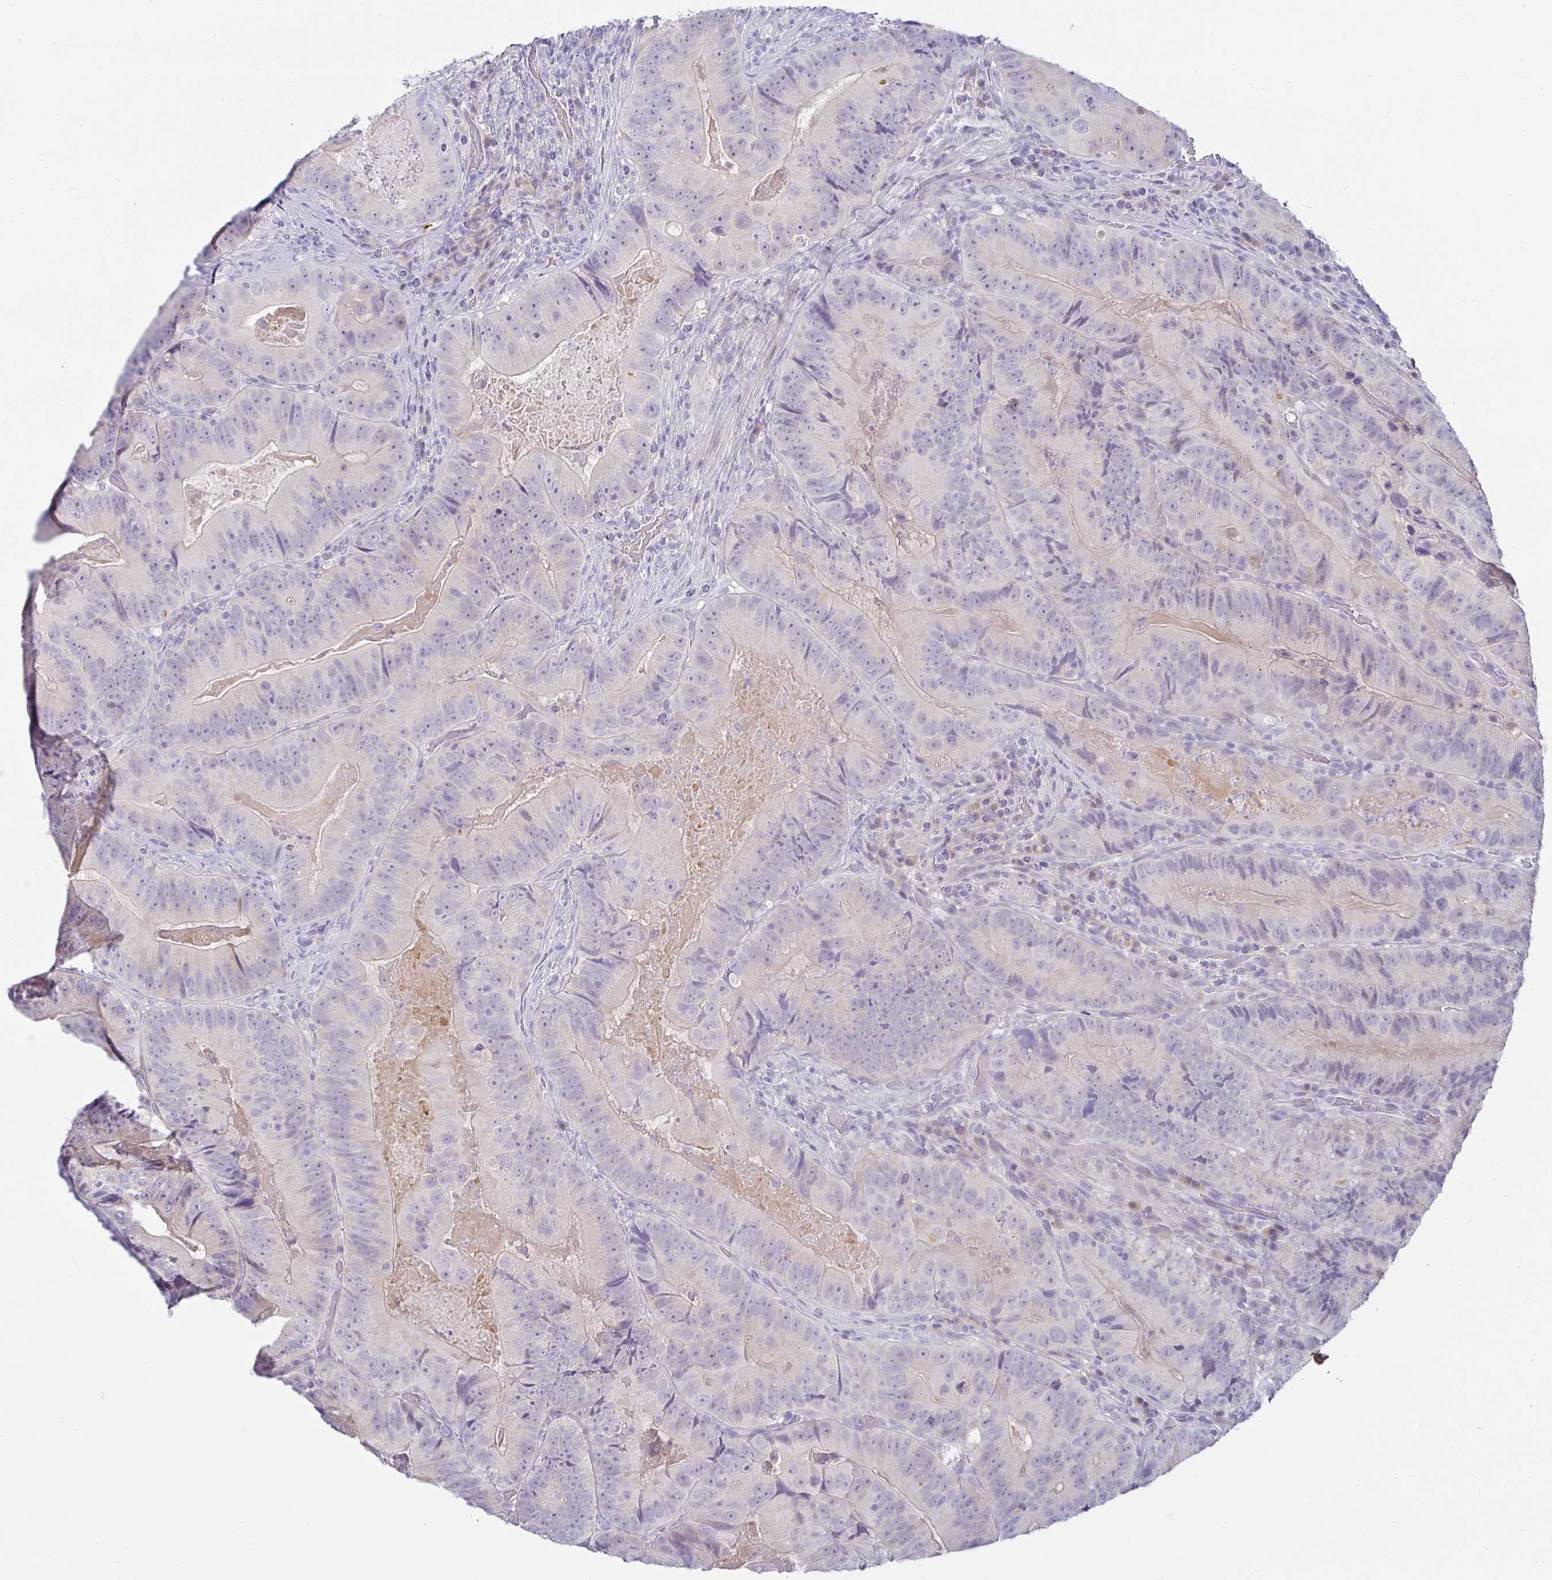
{"staining": {"intensity": "negative", "quantity": "none", "location": "none"}, "tissue": "colorectal cancer", "cell_type": "Tumor cells", "image_type": "cancer", "snomed": [{"axis": "morphology", "description": "Adenocarcinoma, NOS"}, {"axis": "topography", "description": "Colon"}], "caption": "High magnification brightfield microscopy of adenocarcinoma (colorectal) stained with DAB (3,3'-diaminobenzidine) (brown) and counterstained with hematoxylin (blue): tumor cells show no significant positivity. (Stains: DAB (3,3'-diaminobenzidine) immunohistochemistry (IHC) with hematoxylin counter stain, Microscopy: brightfield microscopy at high magnification).", "gene": "MON2", "patient": {"sex": "female", "age": 86}}